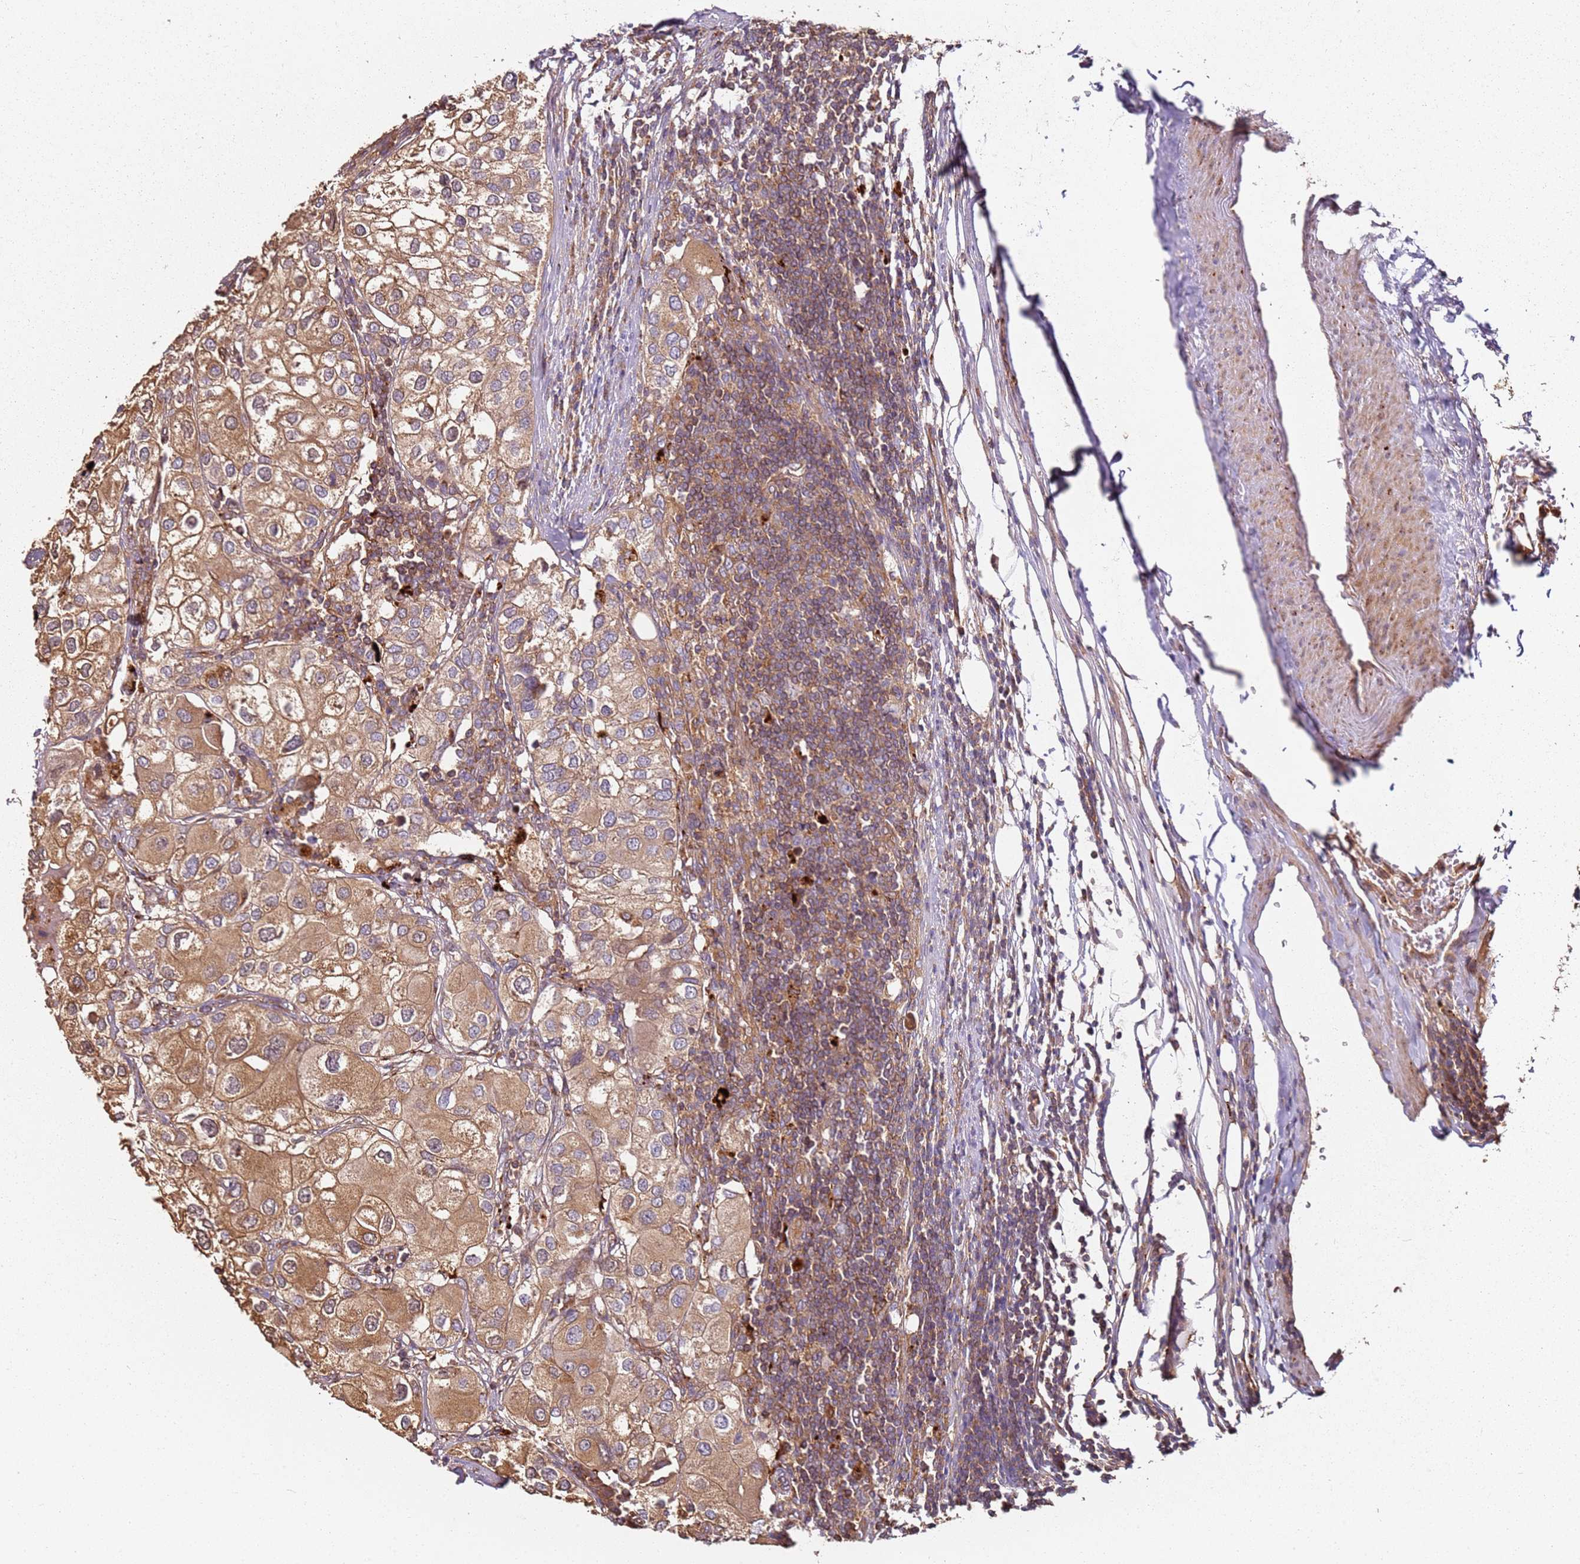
{"staining": {"intensity": "moderate", "quantity": ">75%", "location": "cytoplasmic/membranous"}, "tissue": "urothelial cancer", "cell_type": "Tumor cells", "image_type": "cancer", "snomed": [{"axis": "morphology", "description": "Urothelial carcinoma, High grade"}, {"axis": "topography", "description": "Urinary bladder"}], "caption": "Immunohistochemical staining of human high-grade urothelial carcinoma reveals moderate cytoplasmic/membranous protein positivity in approximately >75% of tumor cells.", "gene": "SCGB2B2", "patient": {"sex": "male", "age": 64}}